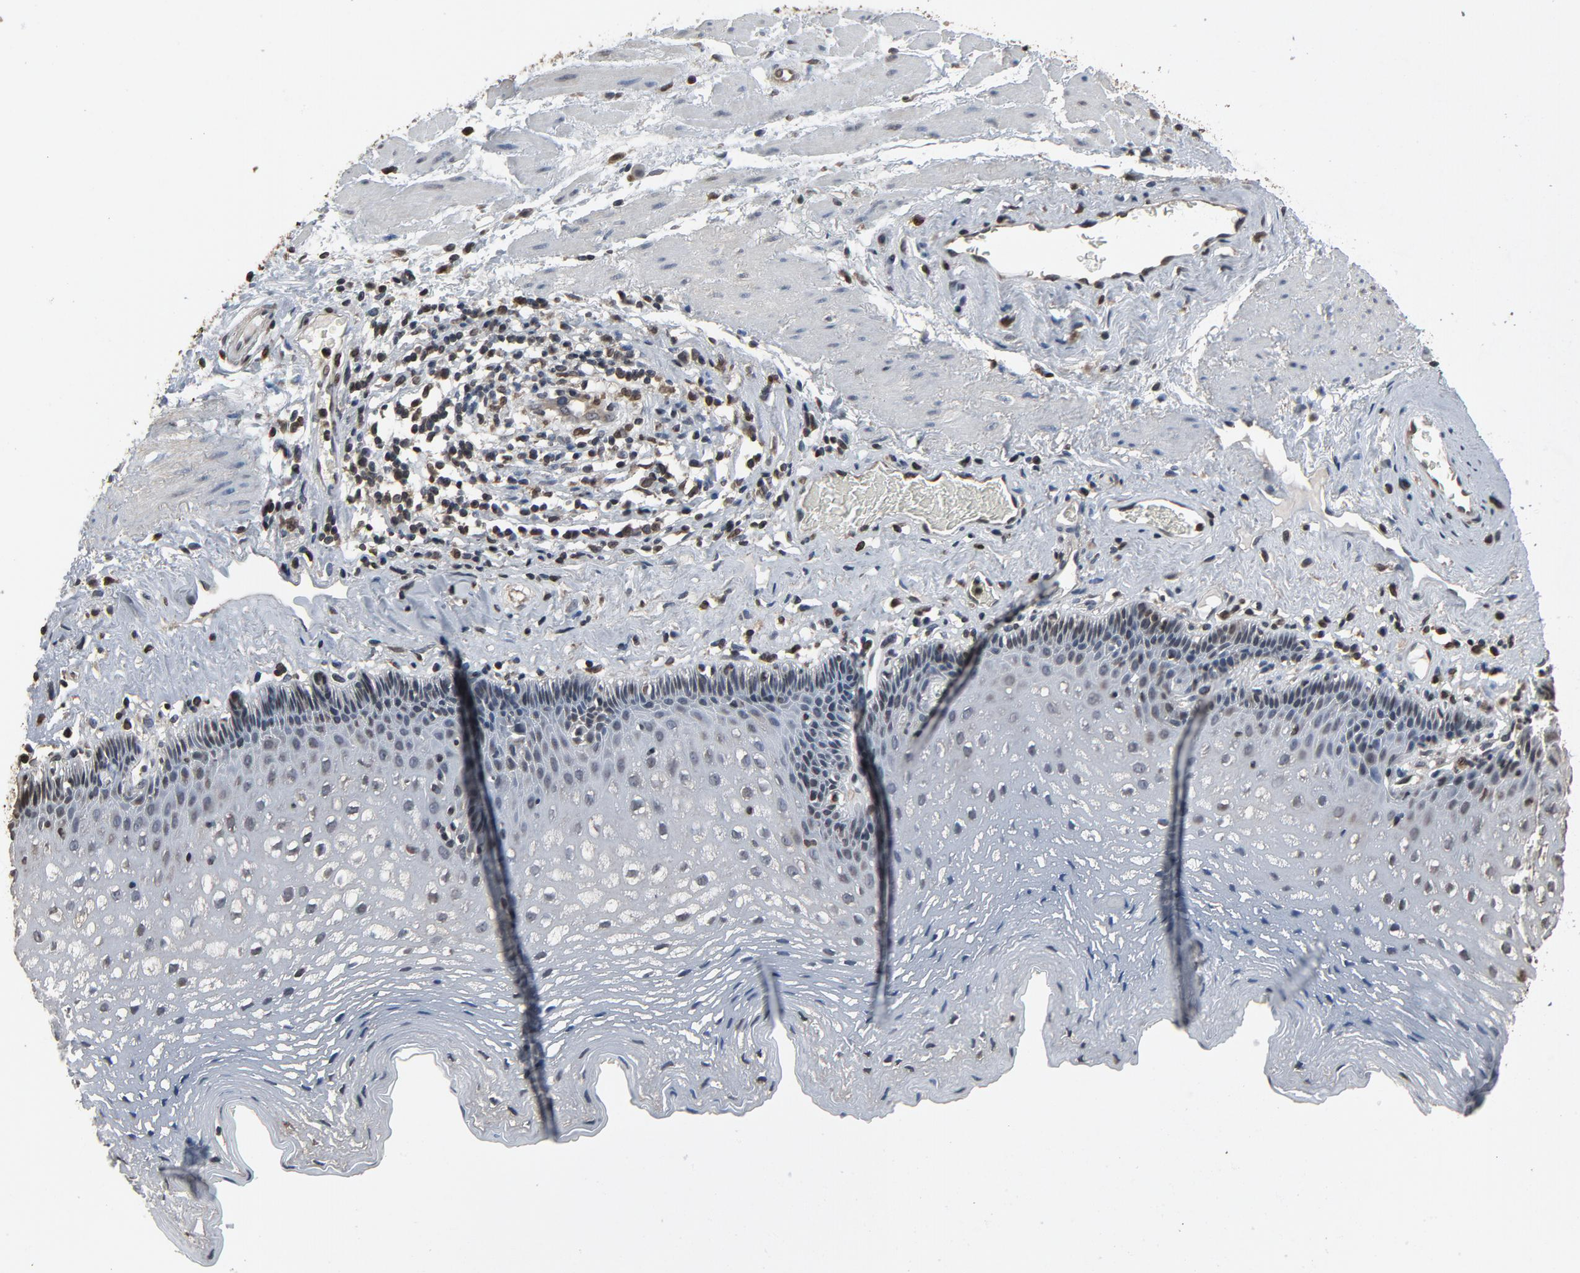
{"staining": {"intensity": "weak", "quantity": "<25%", "location": "cytoplasmic/membranous,nuclear"}, "tissue": "esophagus", "cell_type": "Squamous epithelial cells", "image_type": "normal", "snomed": [{"axis": "morphology", "description": "Normal tissue, NOS"}, {"axis": "topography", "description": "Esophagus"}], "caption": "Immunohistochemistry (IHC) of benign esophagus displays no positivity in squamous epithelial cells.", "gene": "UBE2D1", "patient": {"sex": "female", "age": 70}}